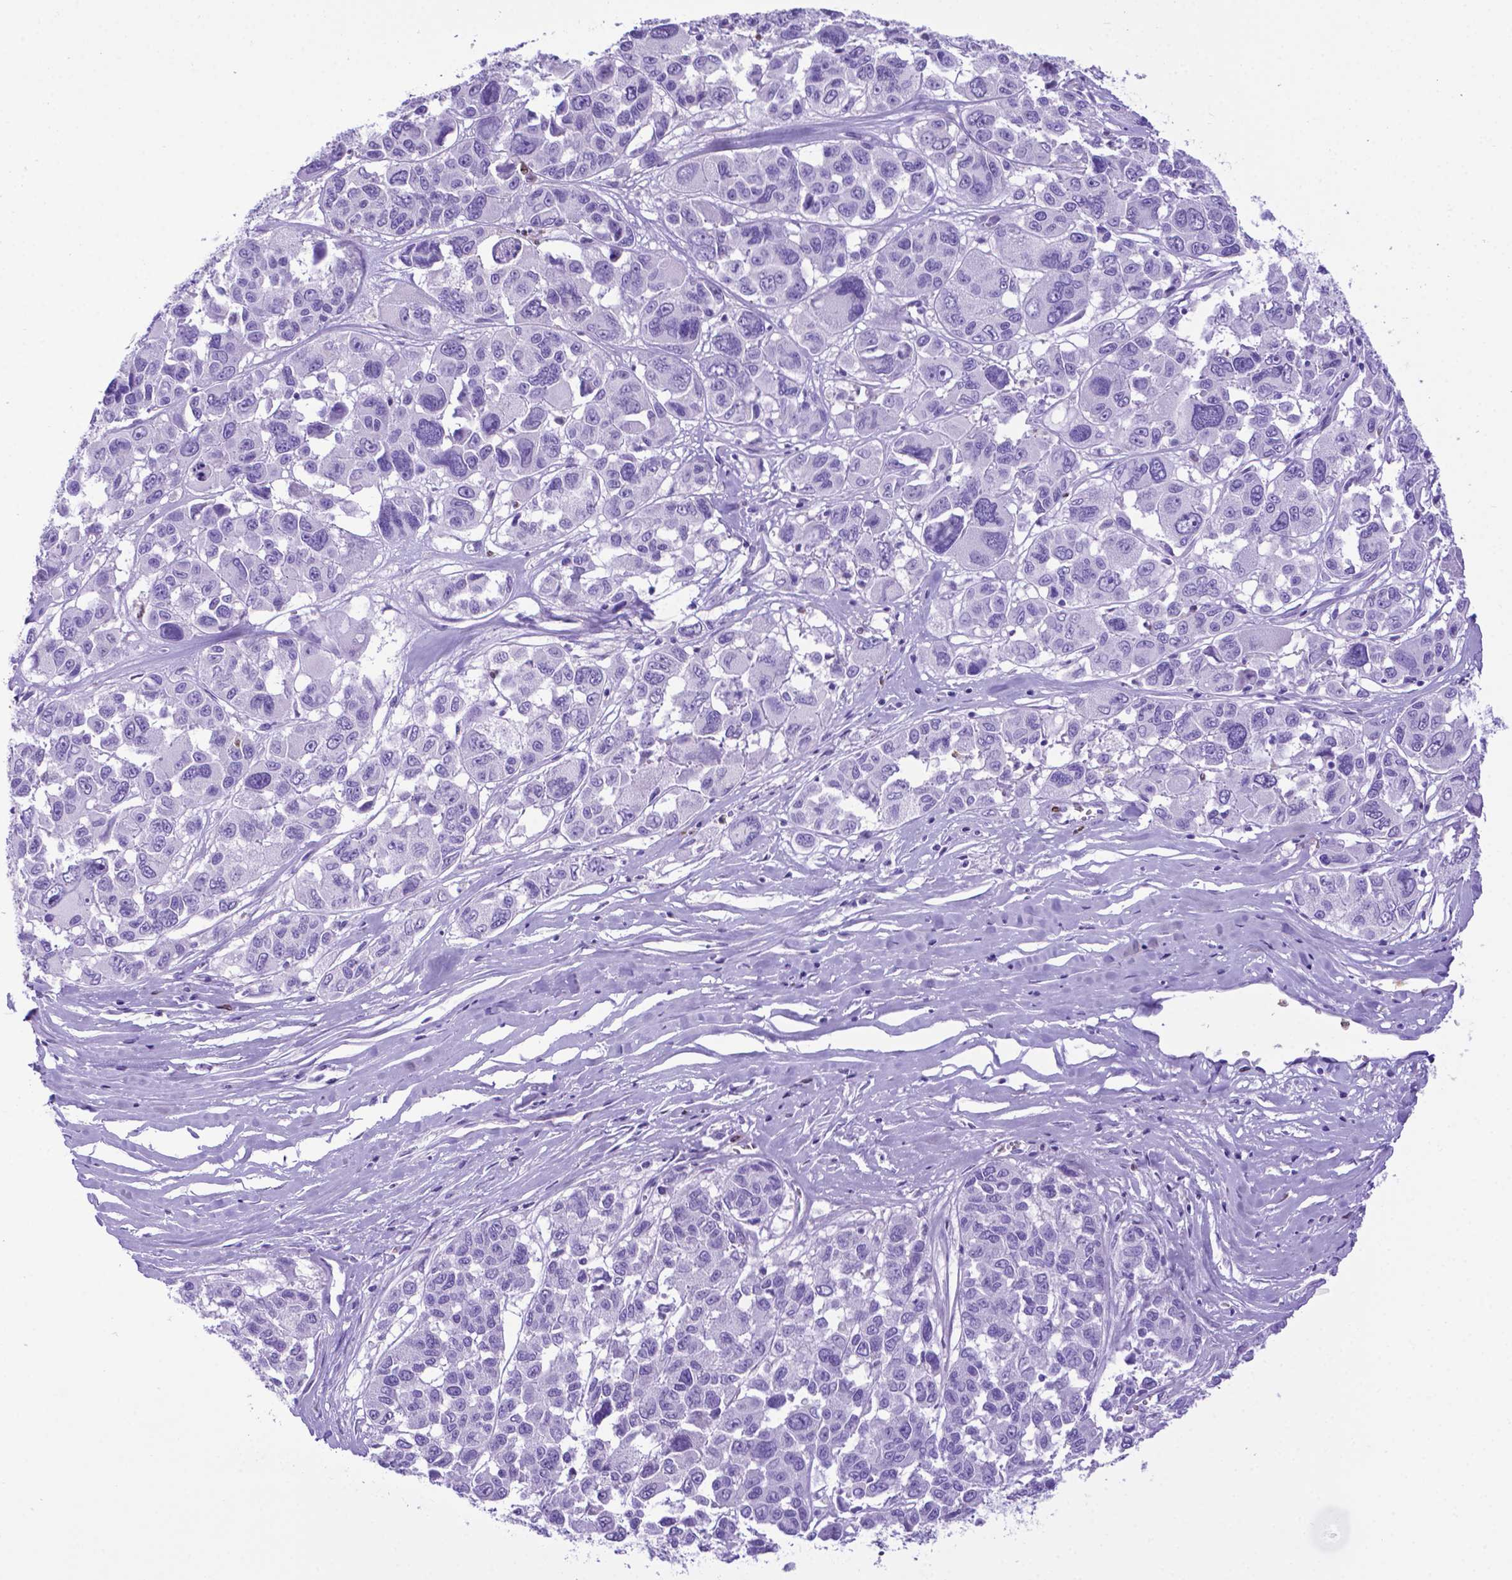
{"staining": {"intensity": "negative", "quantity": "none", "location": "none"}, "tissue": "melanoma", "cell_type": "Tumor cells", "image_type": "cancer", "snomed": [{"axis": "morphology", "description": "Malignant melanoma, NOS"}, {"axis": "topography", "description": "Skin"}], "caption": "An immunohistochemistry image of melanoma is shown. There is no staining in tumor cells of melanoma.", "gene": "LZTR1", "patient": {"sex": "female", "age": 66}}